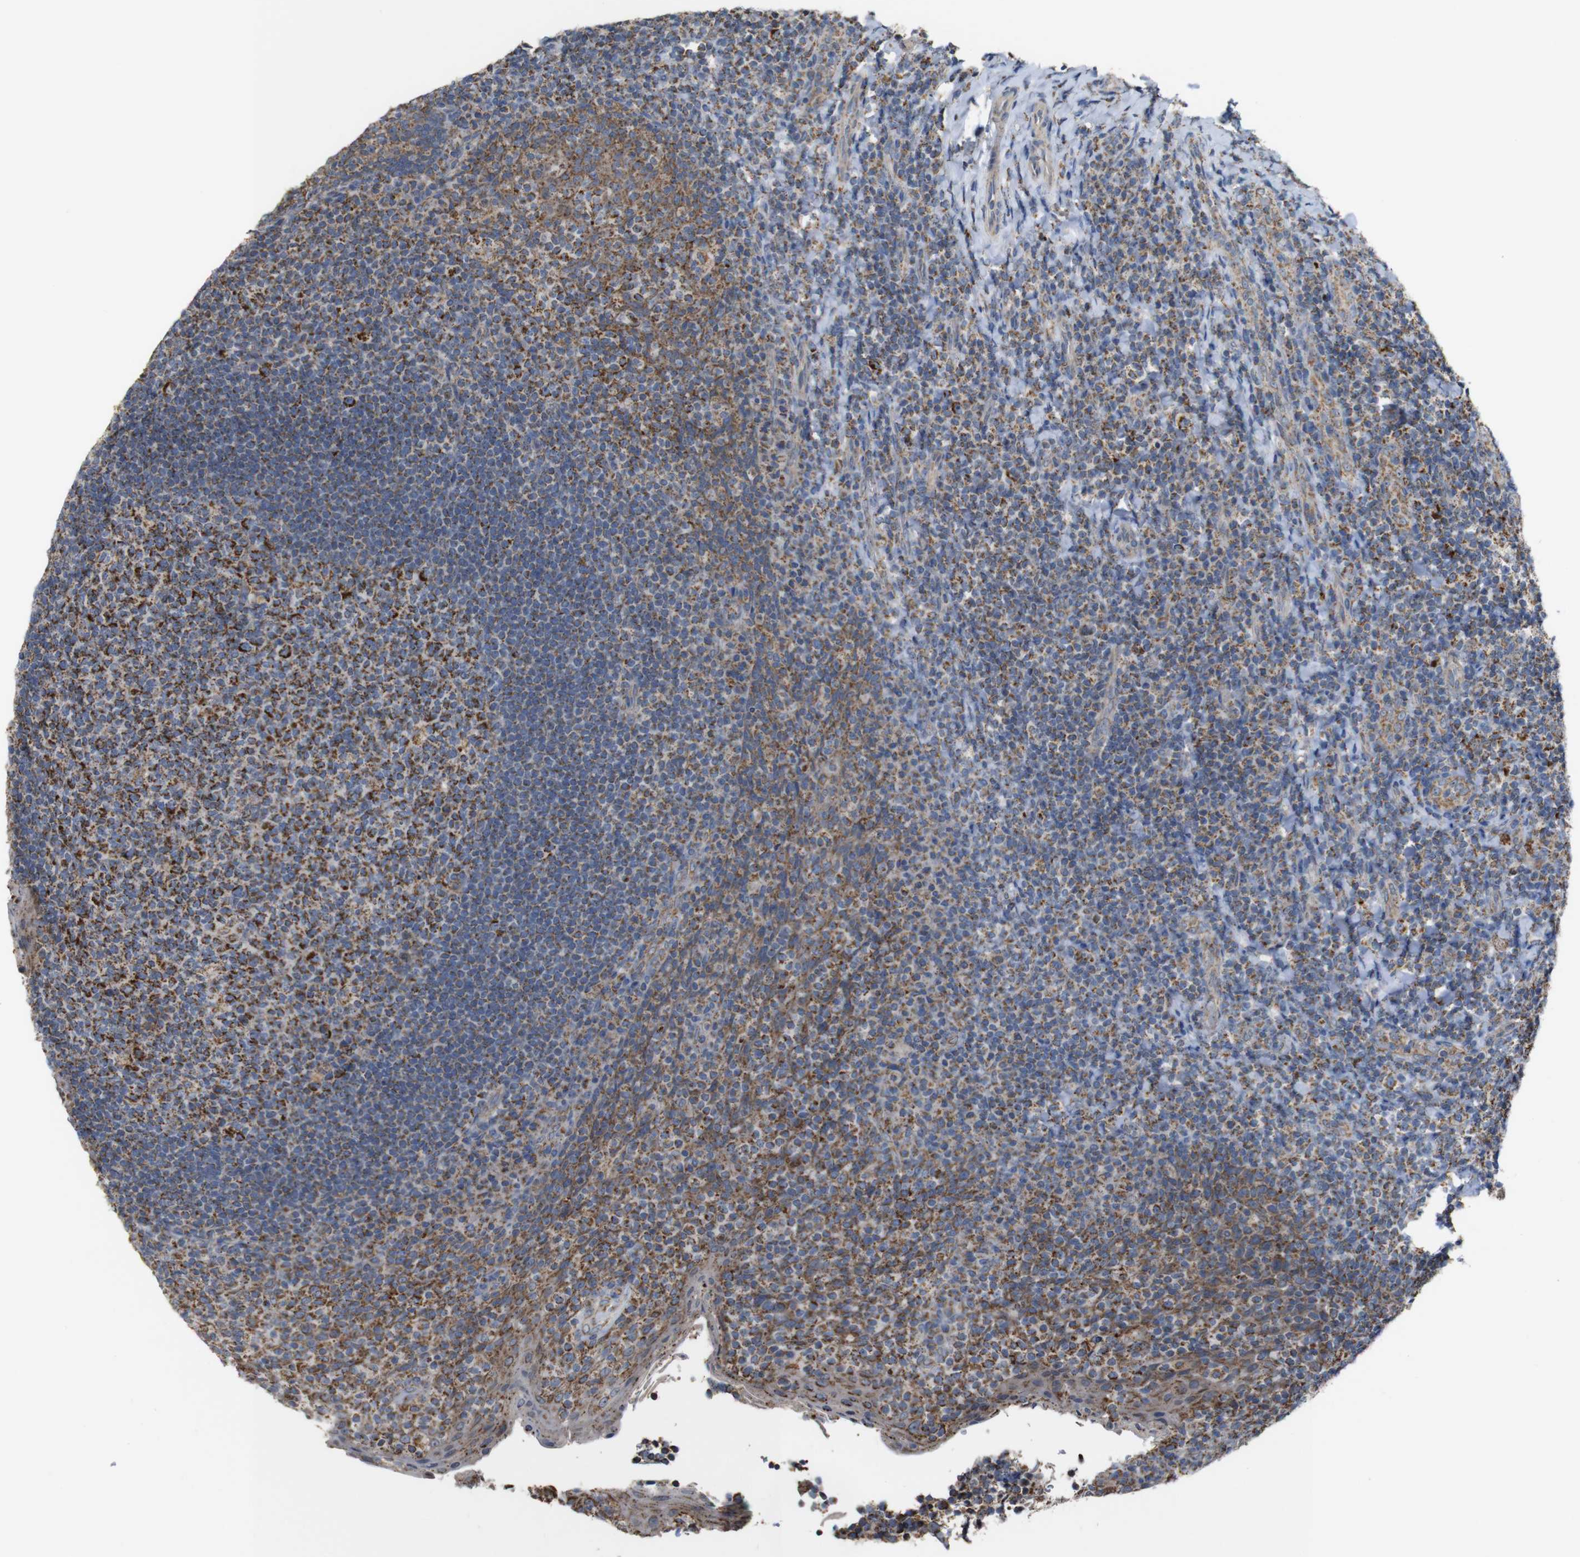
{"staining": {"intensity": "strong", "quantity": ">75%", "location": "cytoplasmic/membranous"}, "tissue": "tonsil", "cell_type": "Germinal center cells", "image_type": "normal", "snomed": [{"axis": "morphology", "description": "Normal tissue, NOS"}, {"axis": "topography", "description": "Tonsil"}], "caption": "Immunohistochemical staining of unremarkable human tonsil displays high levels of strong cytoplasmic/membranous staining in approximately >75% of germinal center cells.", "gene": "NR3C2", "patient": {"sex": "male", "age": 17}}